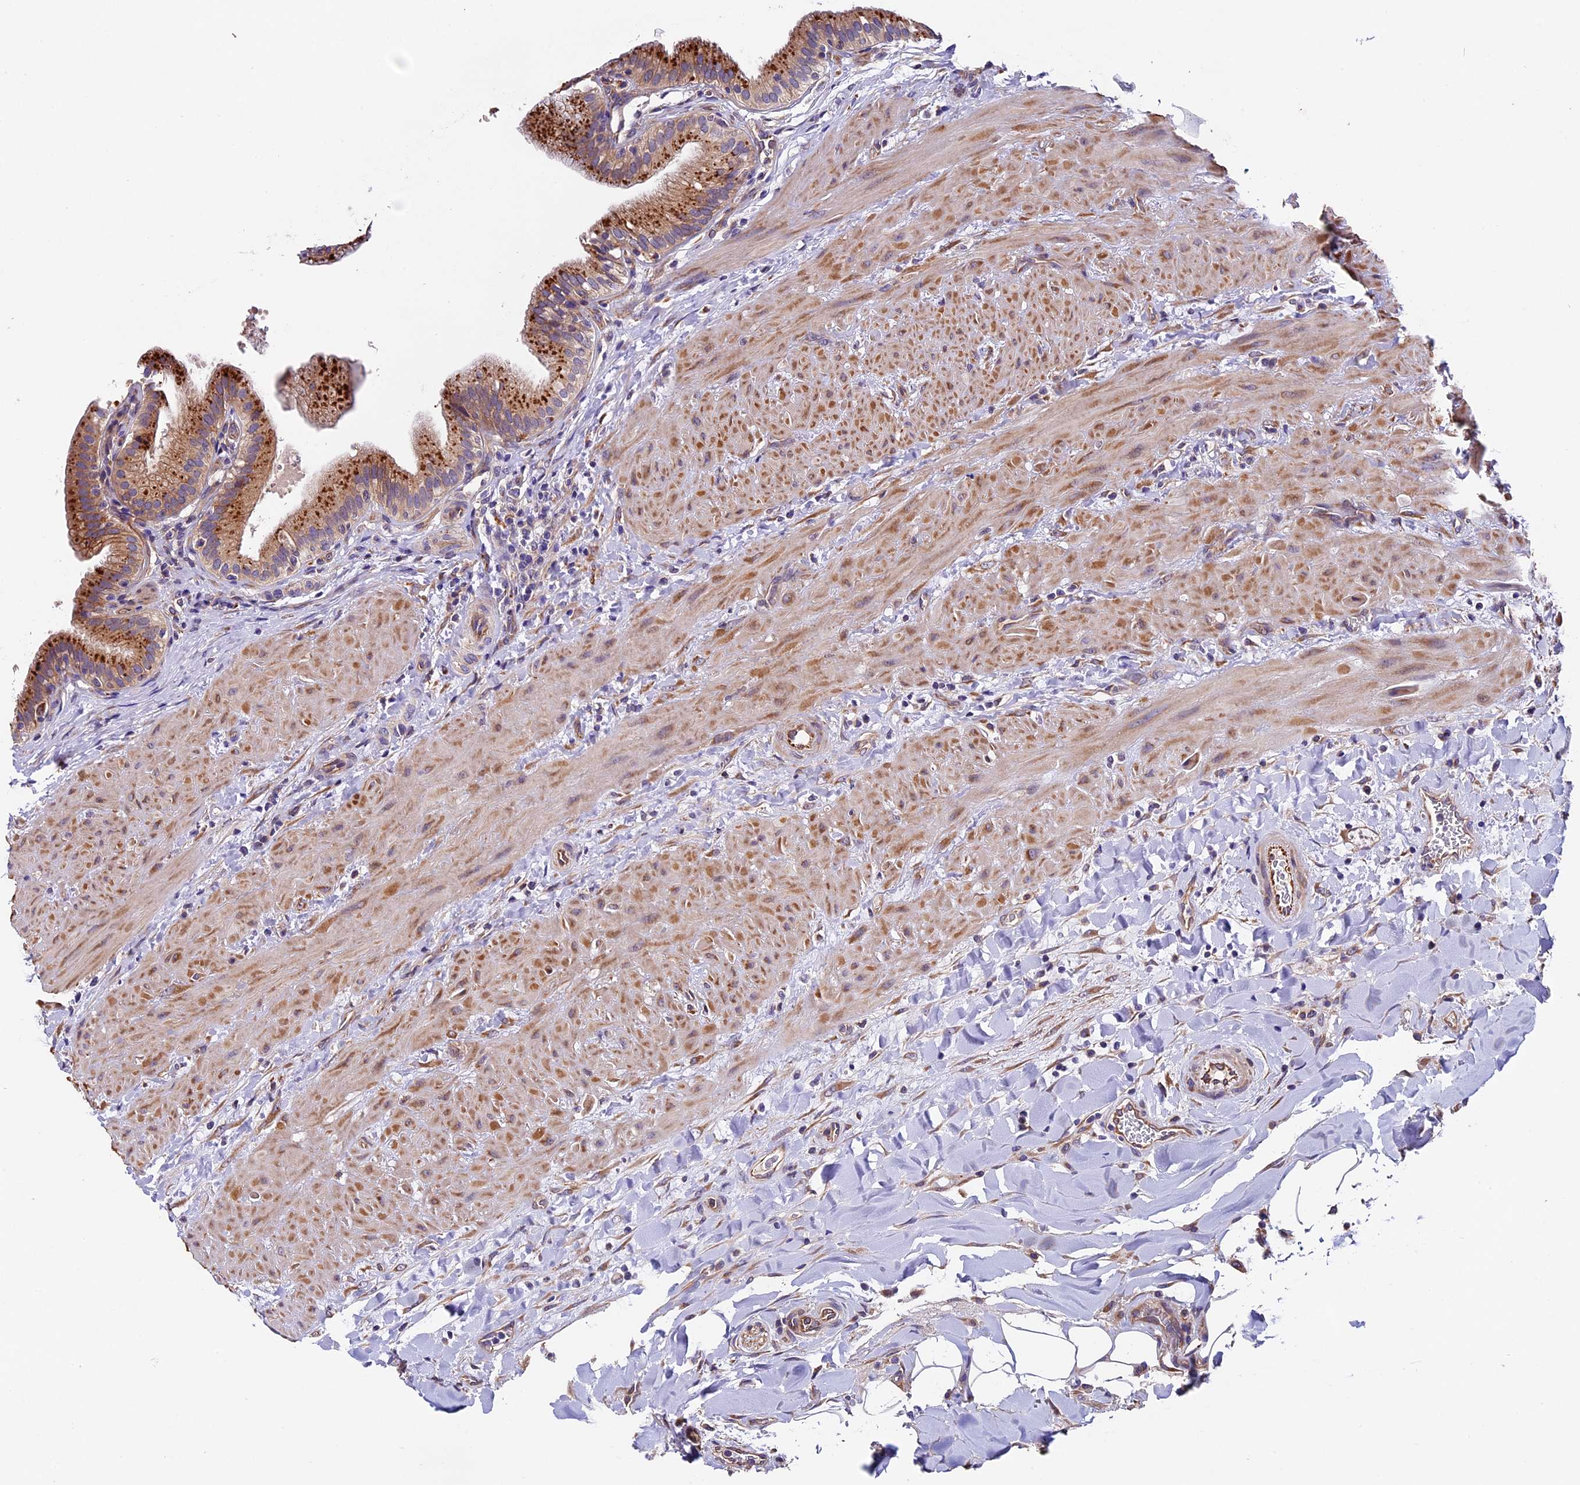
{"staining": {"intensity": "strong", "quantity": ">75%", "location": "cytoplasmic/membranous"}, "tissue": "gallbladder", "cell_type": "Glandular cells", "image_type": "normal", "snomed": [{"axis": "morphology", "description": "Normal tissue, NOS"}, {"axis": "topography", "description": "Gallbladder"}], "caption": "Protein expression analysis of normal gallbladder shows strong cytoplasmic/membranous positivity in about >75% of glandular cells.", "gene": "CLN5", "patient": {"sex": "male", "age": 24}}